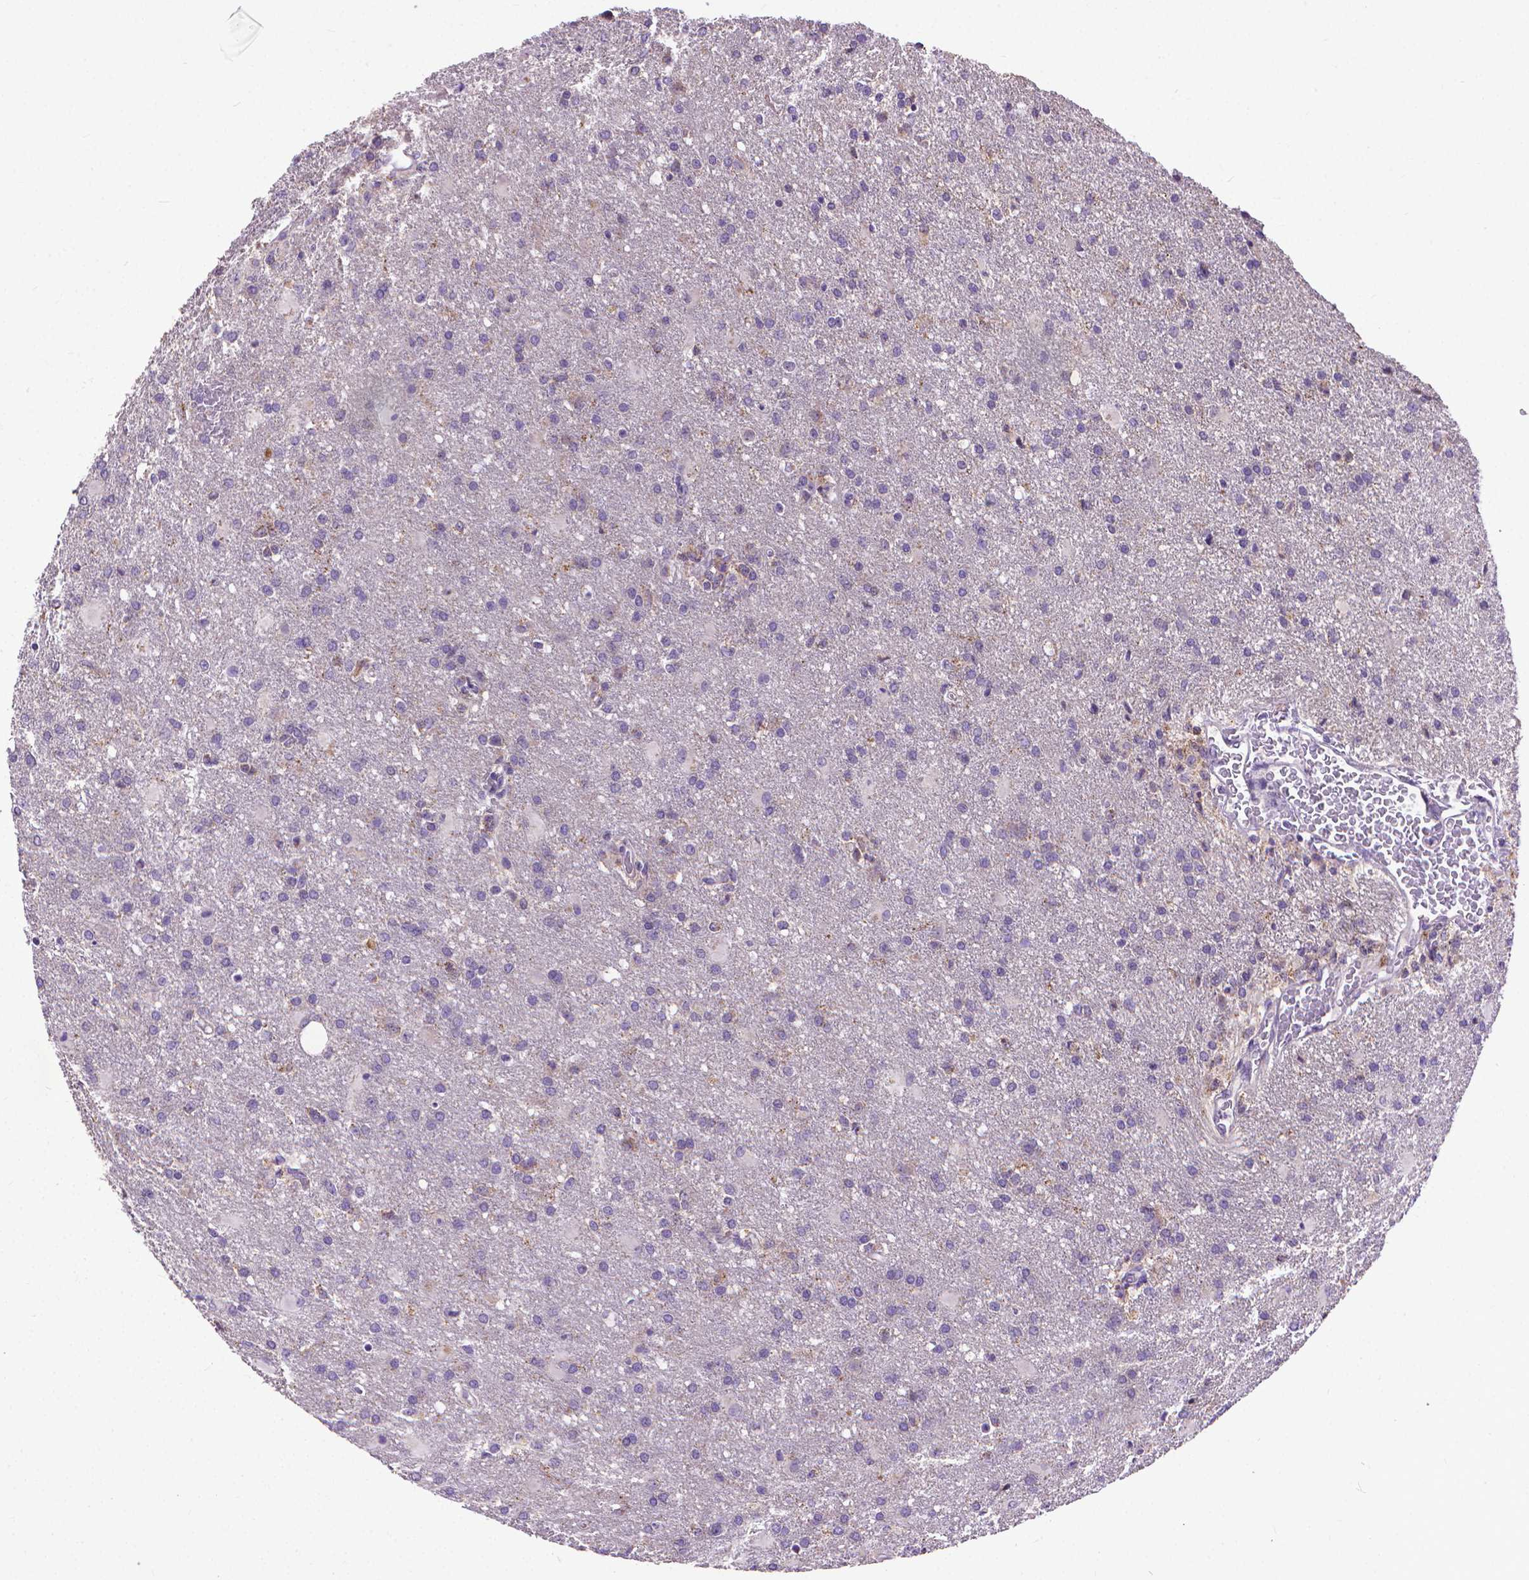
{"staining": {"intensity": "negative", "quantity": "none", "location": "none"}, "tissue": "glioma", "cell_type": "Tumor cells", "image_type": "cancer", "snomed": [{"axis": "morphology", "description": "Glioma, malignant, High grade"}, {"axis": "topography", "description": "Brain"}], "caption": "Immunohistochemistry (IHC) of glioma shows no positivity in tumor cells.", "gene": "SYN1", "patient": {"sex": "male", "age": 68}}